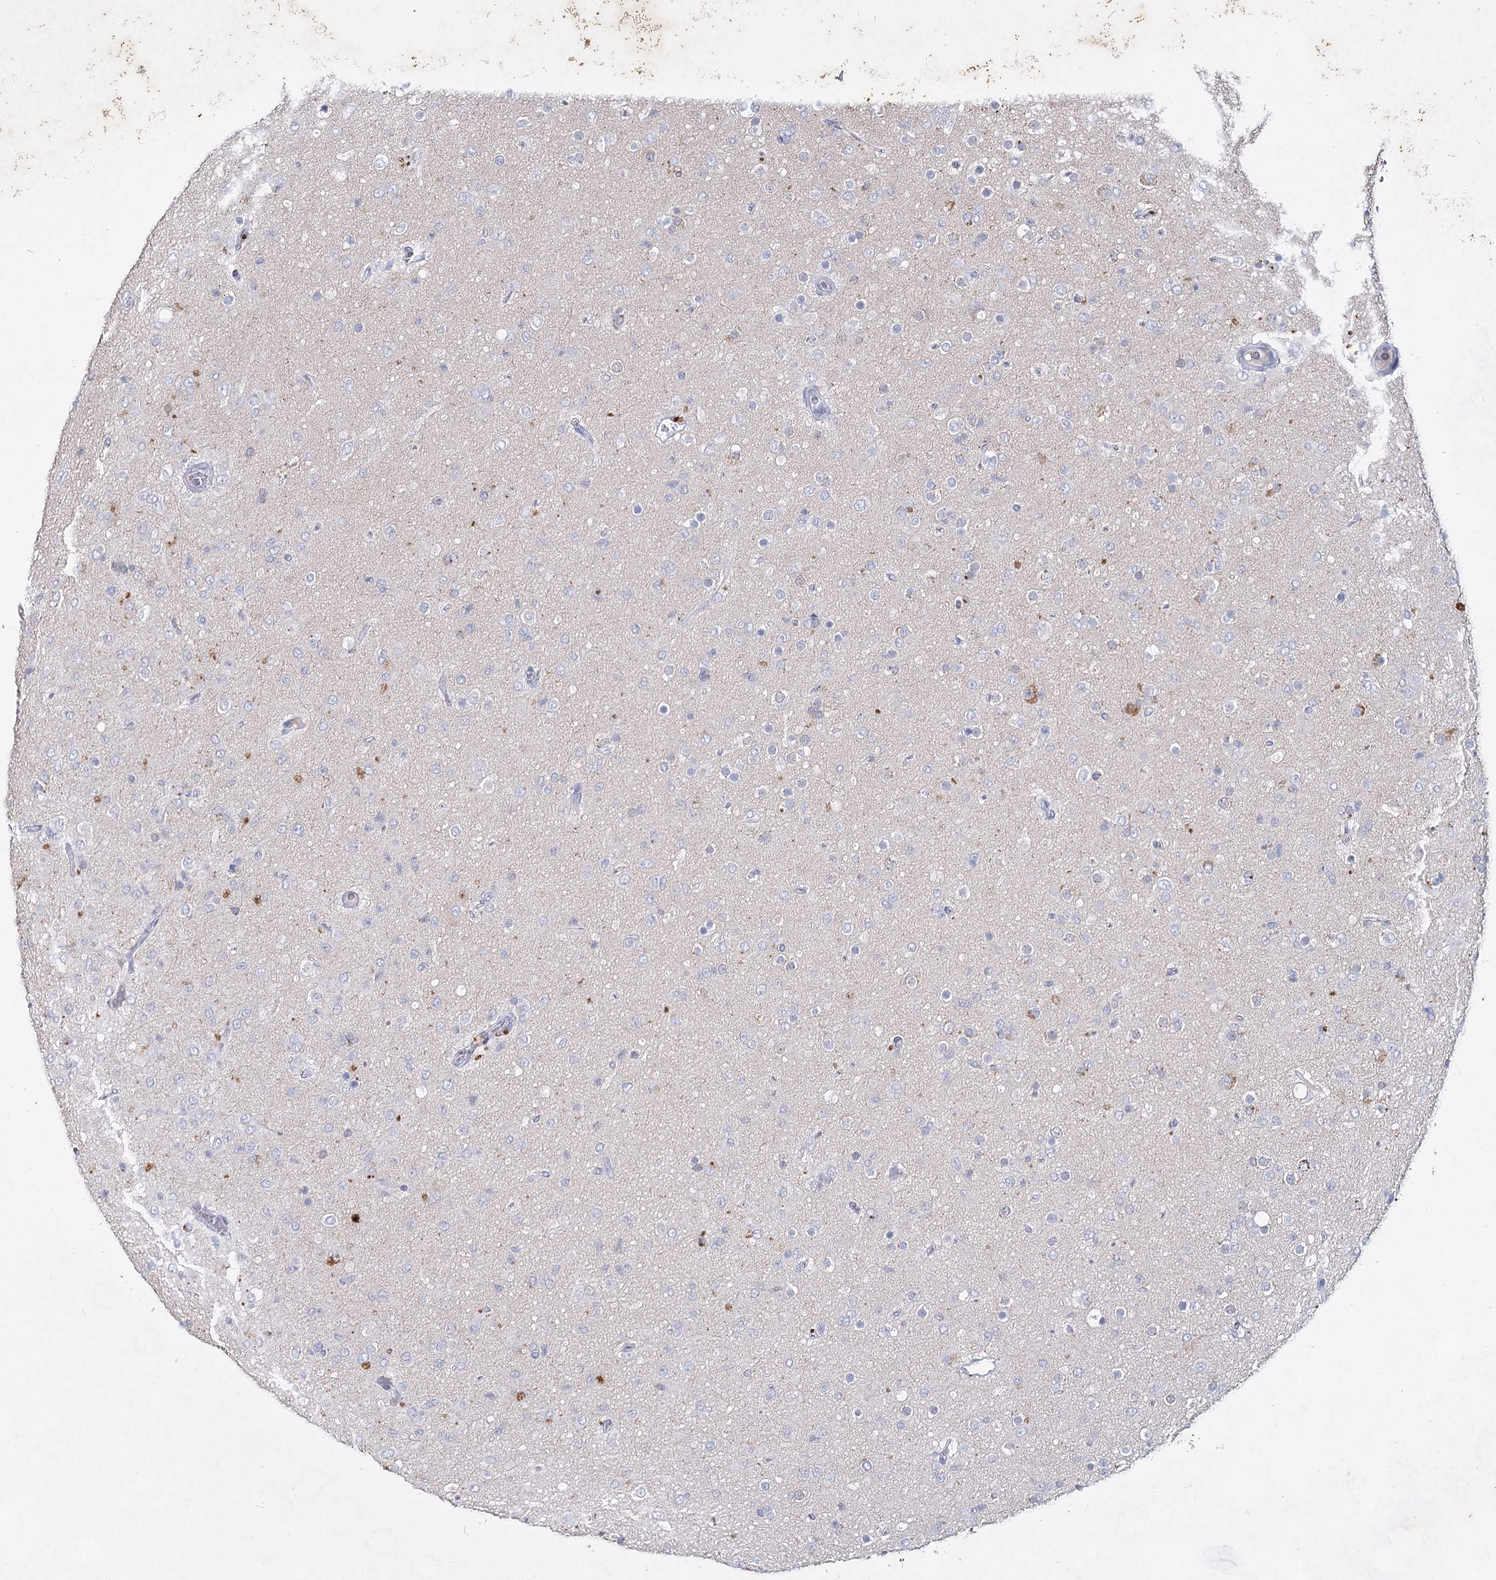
{"staining": {"intensity": "negative", "quantity": "none", "location": "none"}, "tissue": "glioma", "cell_type": "Tumor cells", "image_type": "cancer", "snomed": [{"axis": "morphology", "description": "Glioma, malignant, Low grade"}, {"axis": "topography", "description": "Brain"}], "caption": "IHC of human glioma displays no positivity in tumor cells.", "gene": "CCDC73", "patient": {"sex": "male", "age": 65}}